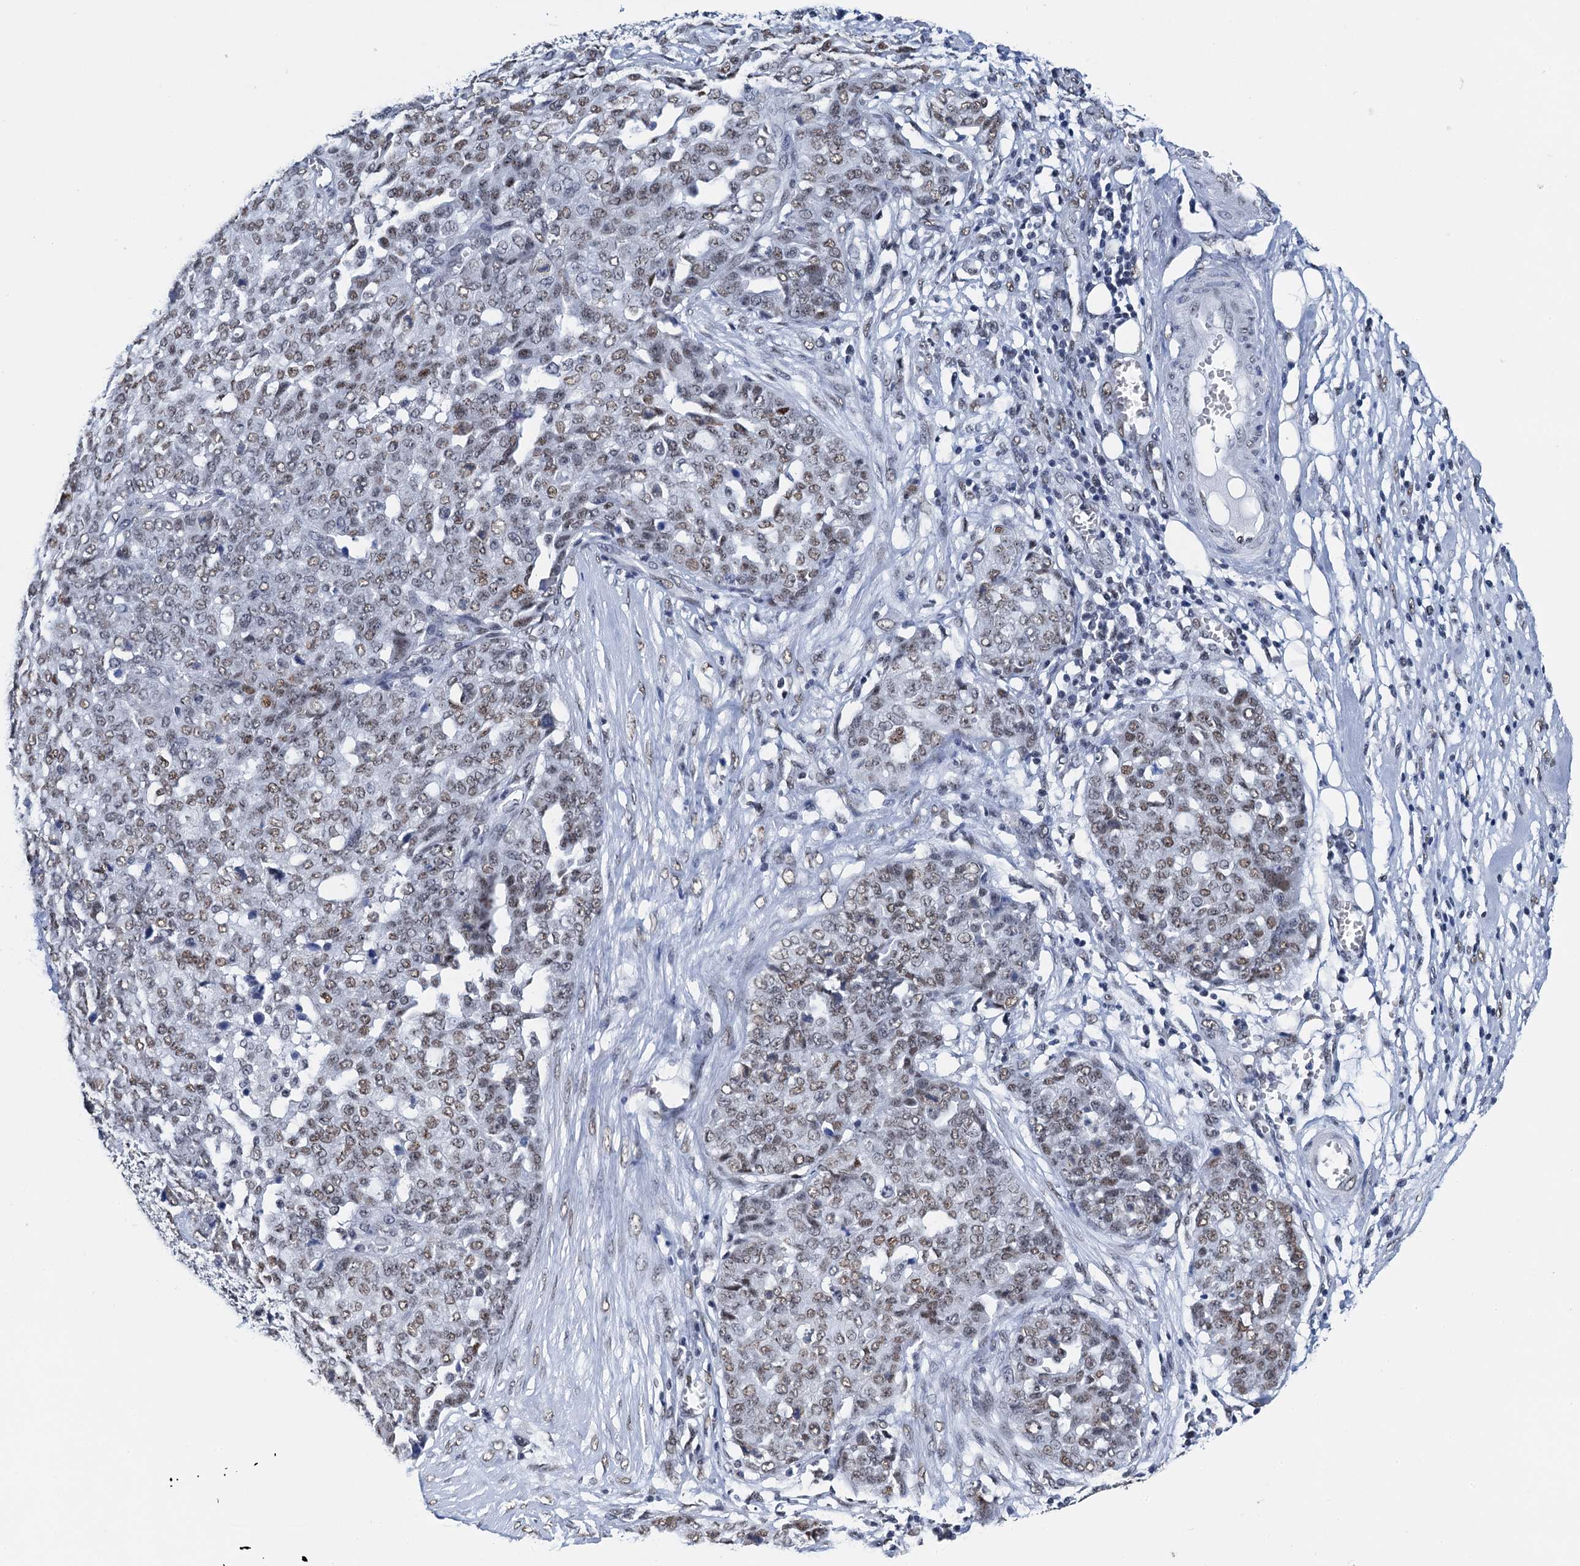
{"staining": {"intensity": "moderate", "quantity": ">75%", "location": "nuclear"}, "tissue": "ovarian cancer", "cell_type": "Tumor cells", "image_type": "cancer", "snomed": [{"axis": "morphology", "description": "Cystadenocarcinoma, serous, NOS"}, {"axis": "topography", "description": "Soft tissue"}, {"axis": "topography", "description": "Ovary"}], "caption": "This micrograph reveals IHC staining of human ovarian cancer (serous cystadenocarcinoma), with medium moderate nuclear expression in about >75% of tumor cells.", "gene": "SLTM", "patient": {"sex": "female", "age": 57}}